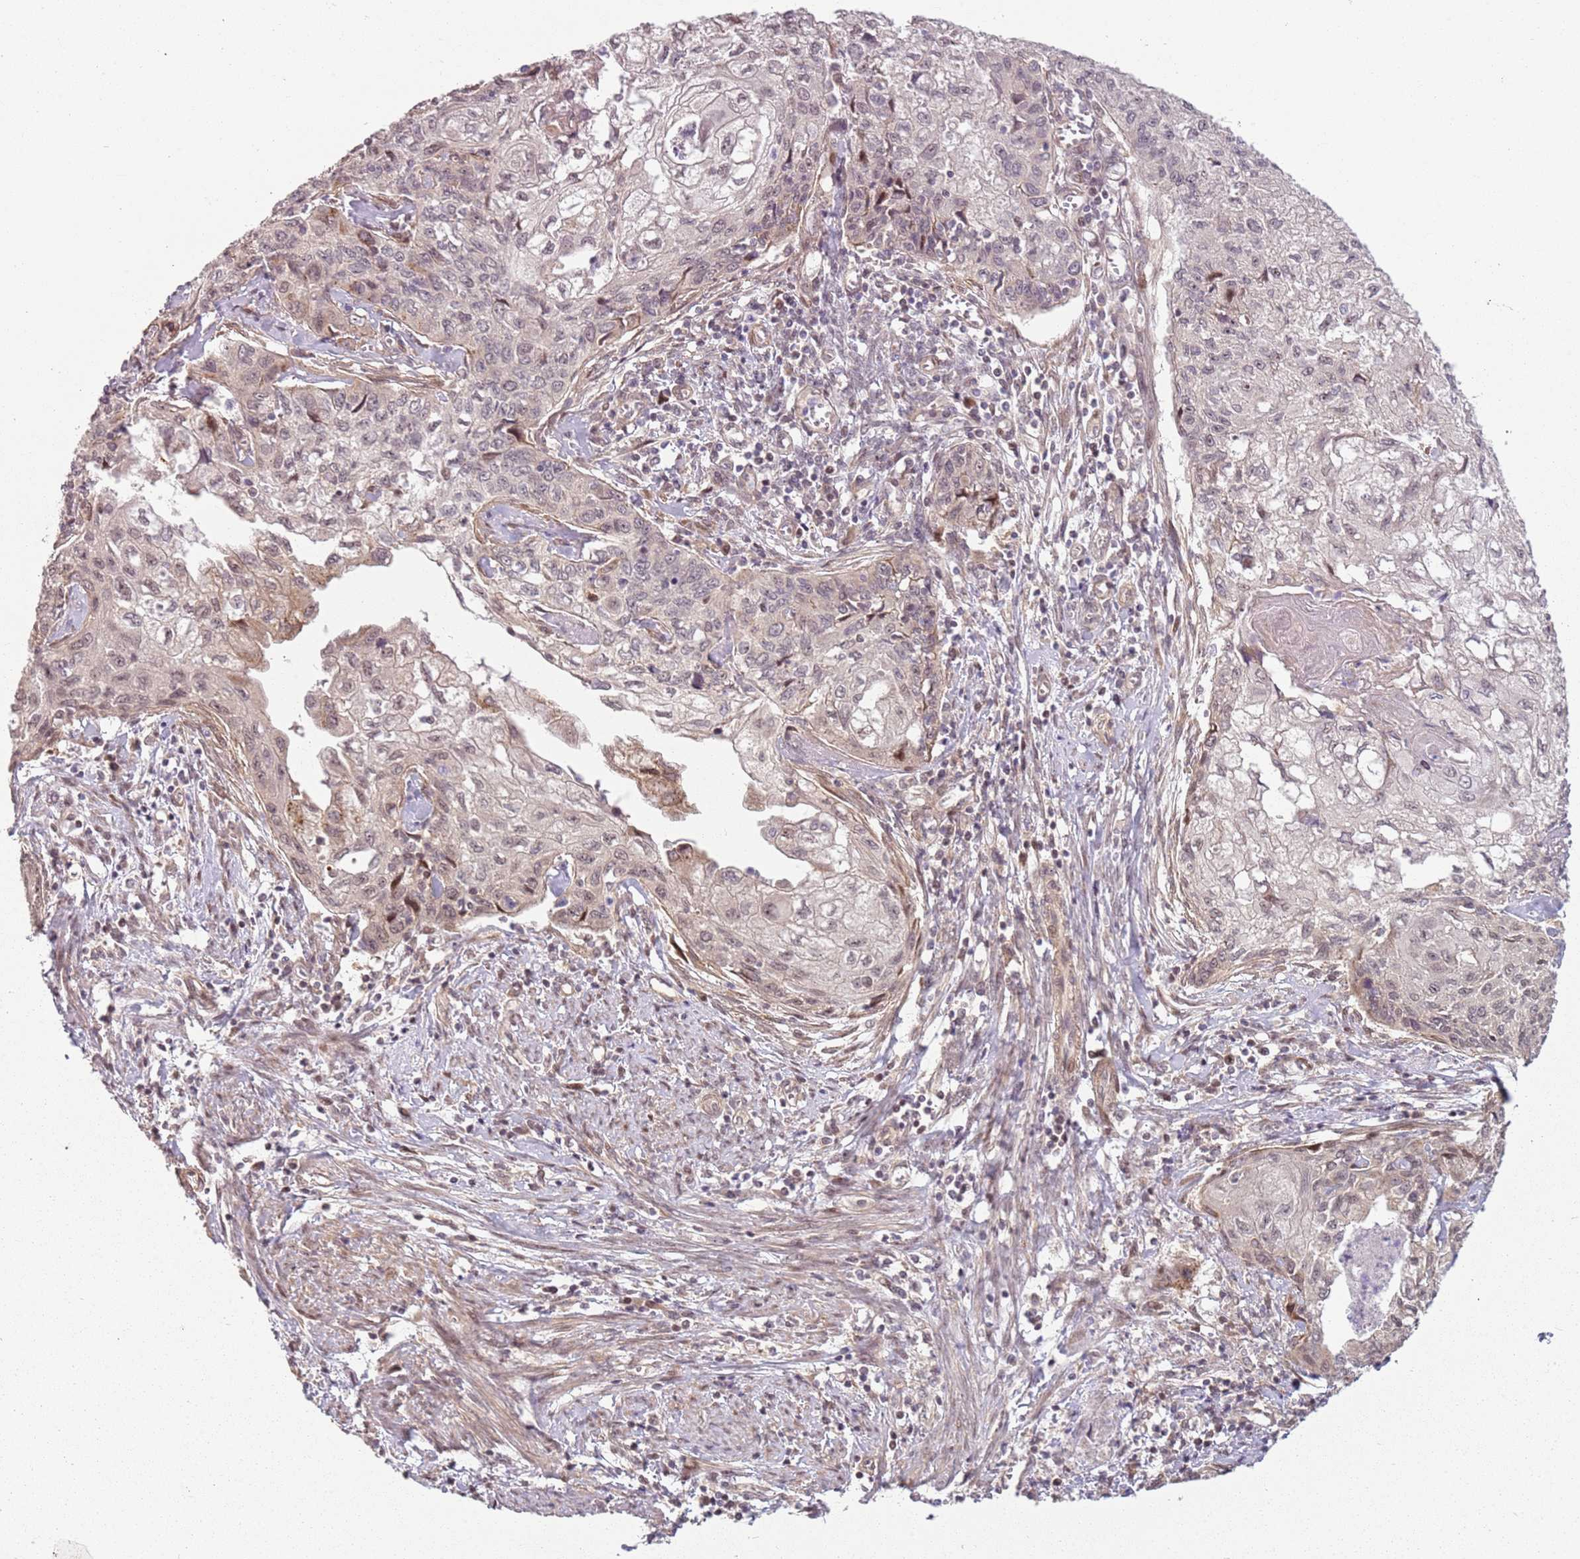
{"staining": {"intensity": "weak", "quantity": "<25%", "location": "cytoplasmic/membranous,nuclear"}, "tissue": "cervical cancer", "cell_type": "Tumor cells", "image_type": "cancer", "snomed": [{"axis": "morphology", "description": "Squamous cell carcinoma, NOS"}, {"axis": "topography", "description": "Cervix"}], "caption": "Photomicrograph shows no significant protein expression in tumor cells of cervical squamous cell carcinoma.", "gene": "CHURC1", "patient": {"sex": "female", "age": 67}}